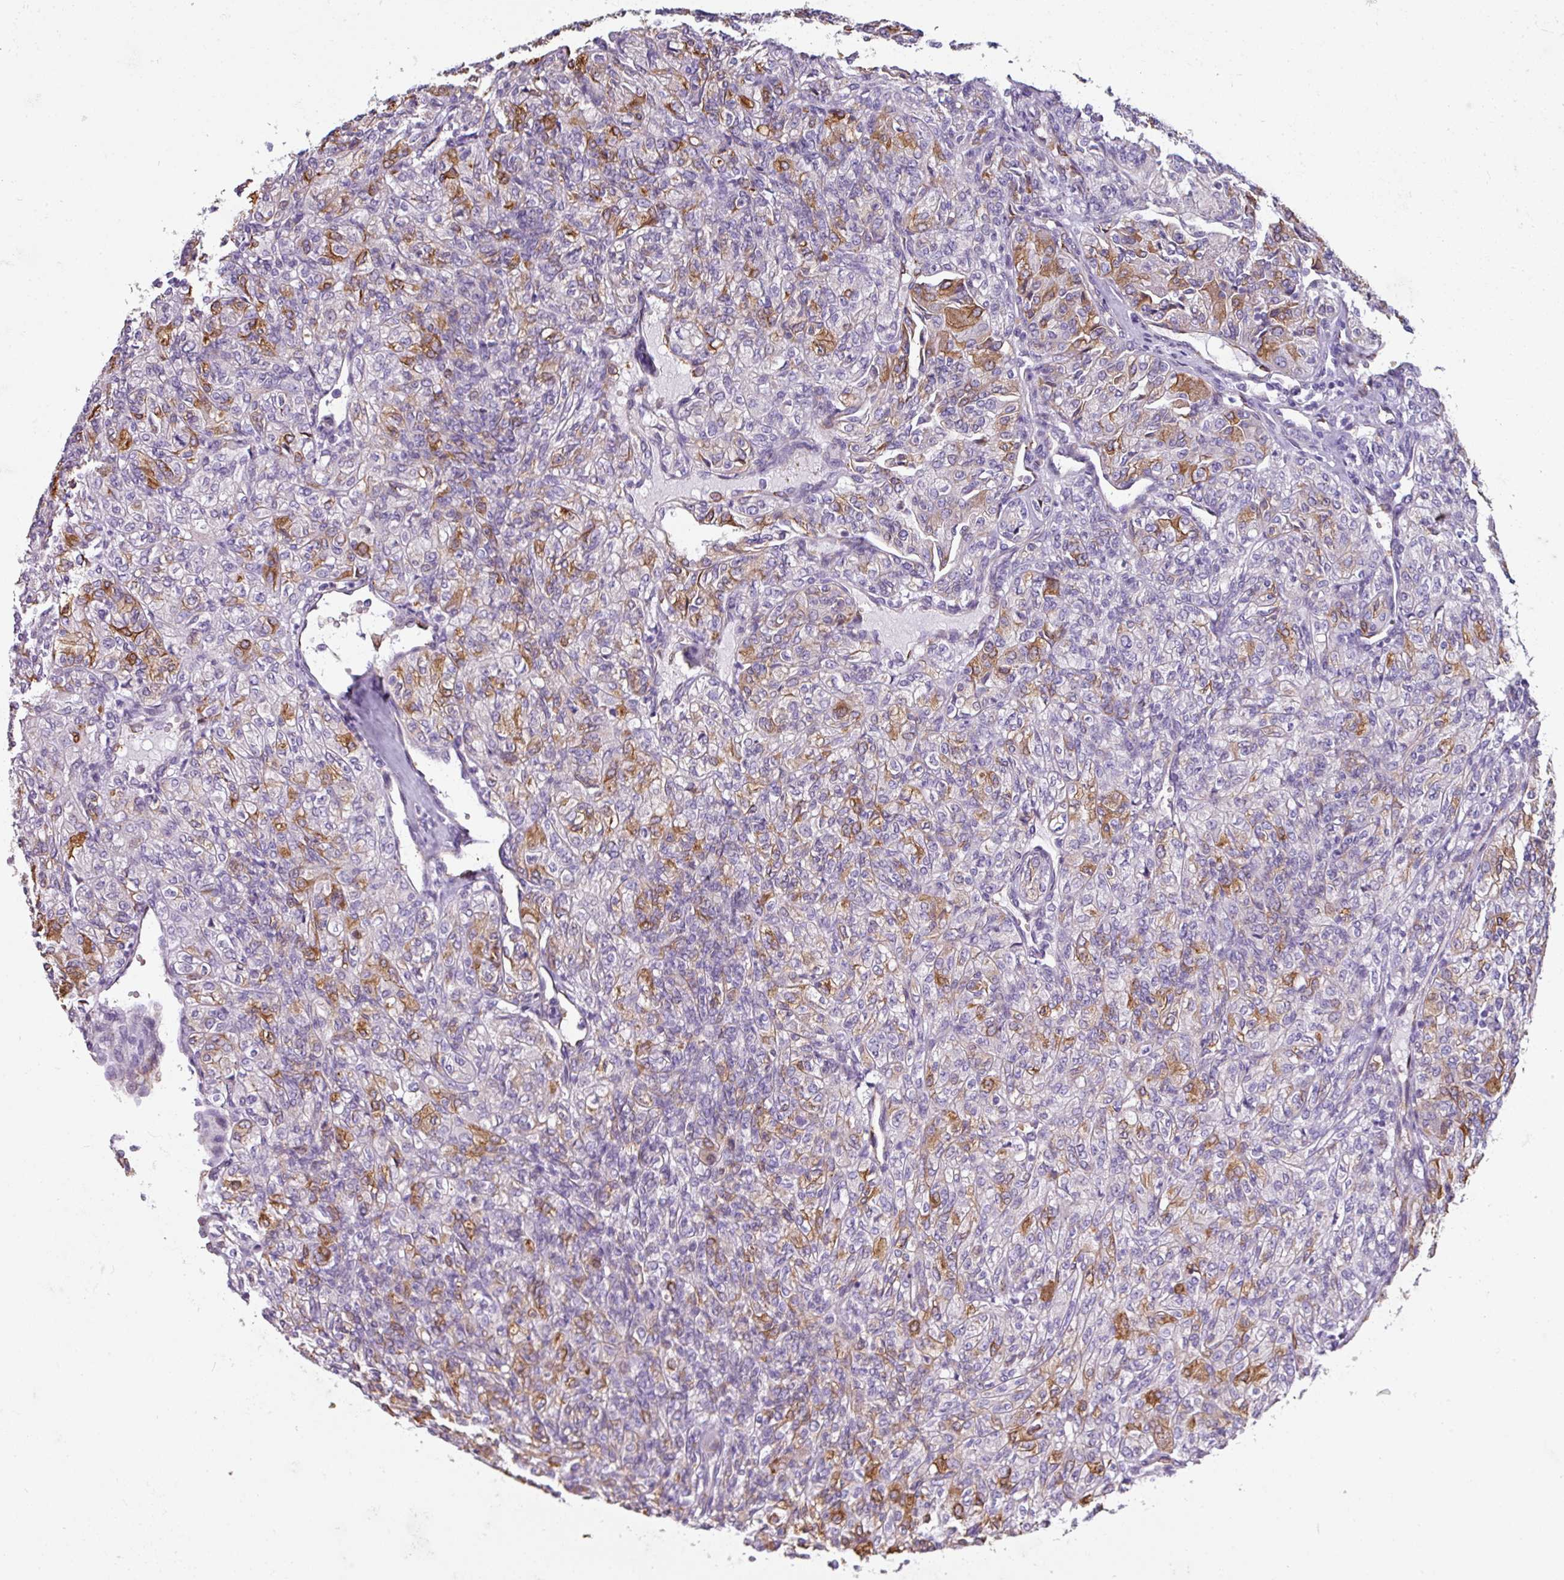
{"staining": {"intensity": "moderate", "quantity": "25%-75%", "location": "cytoplasmic/membranous"}, "tissue": "renal cancer", "cell_type": "Tumor cells", "image_type": "cancer", "snomed": [{"axis": "morphology", "description": "Adenocarcinoma, NOS"}, {"axis": "topography", "description": "Kidney"}], "caption": "Immunohistochemistry of human renal cancer shows medium levels of moderate cytoplasmic/membranous expression in approximately 25%-75% of tumor cells.", "gene": "BUD23", "patient": {"sex": "male", "age": 77}}